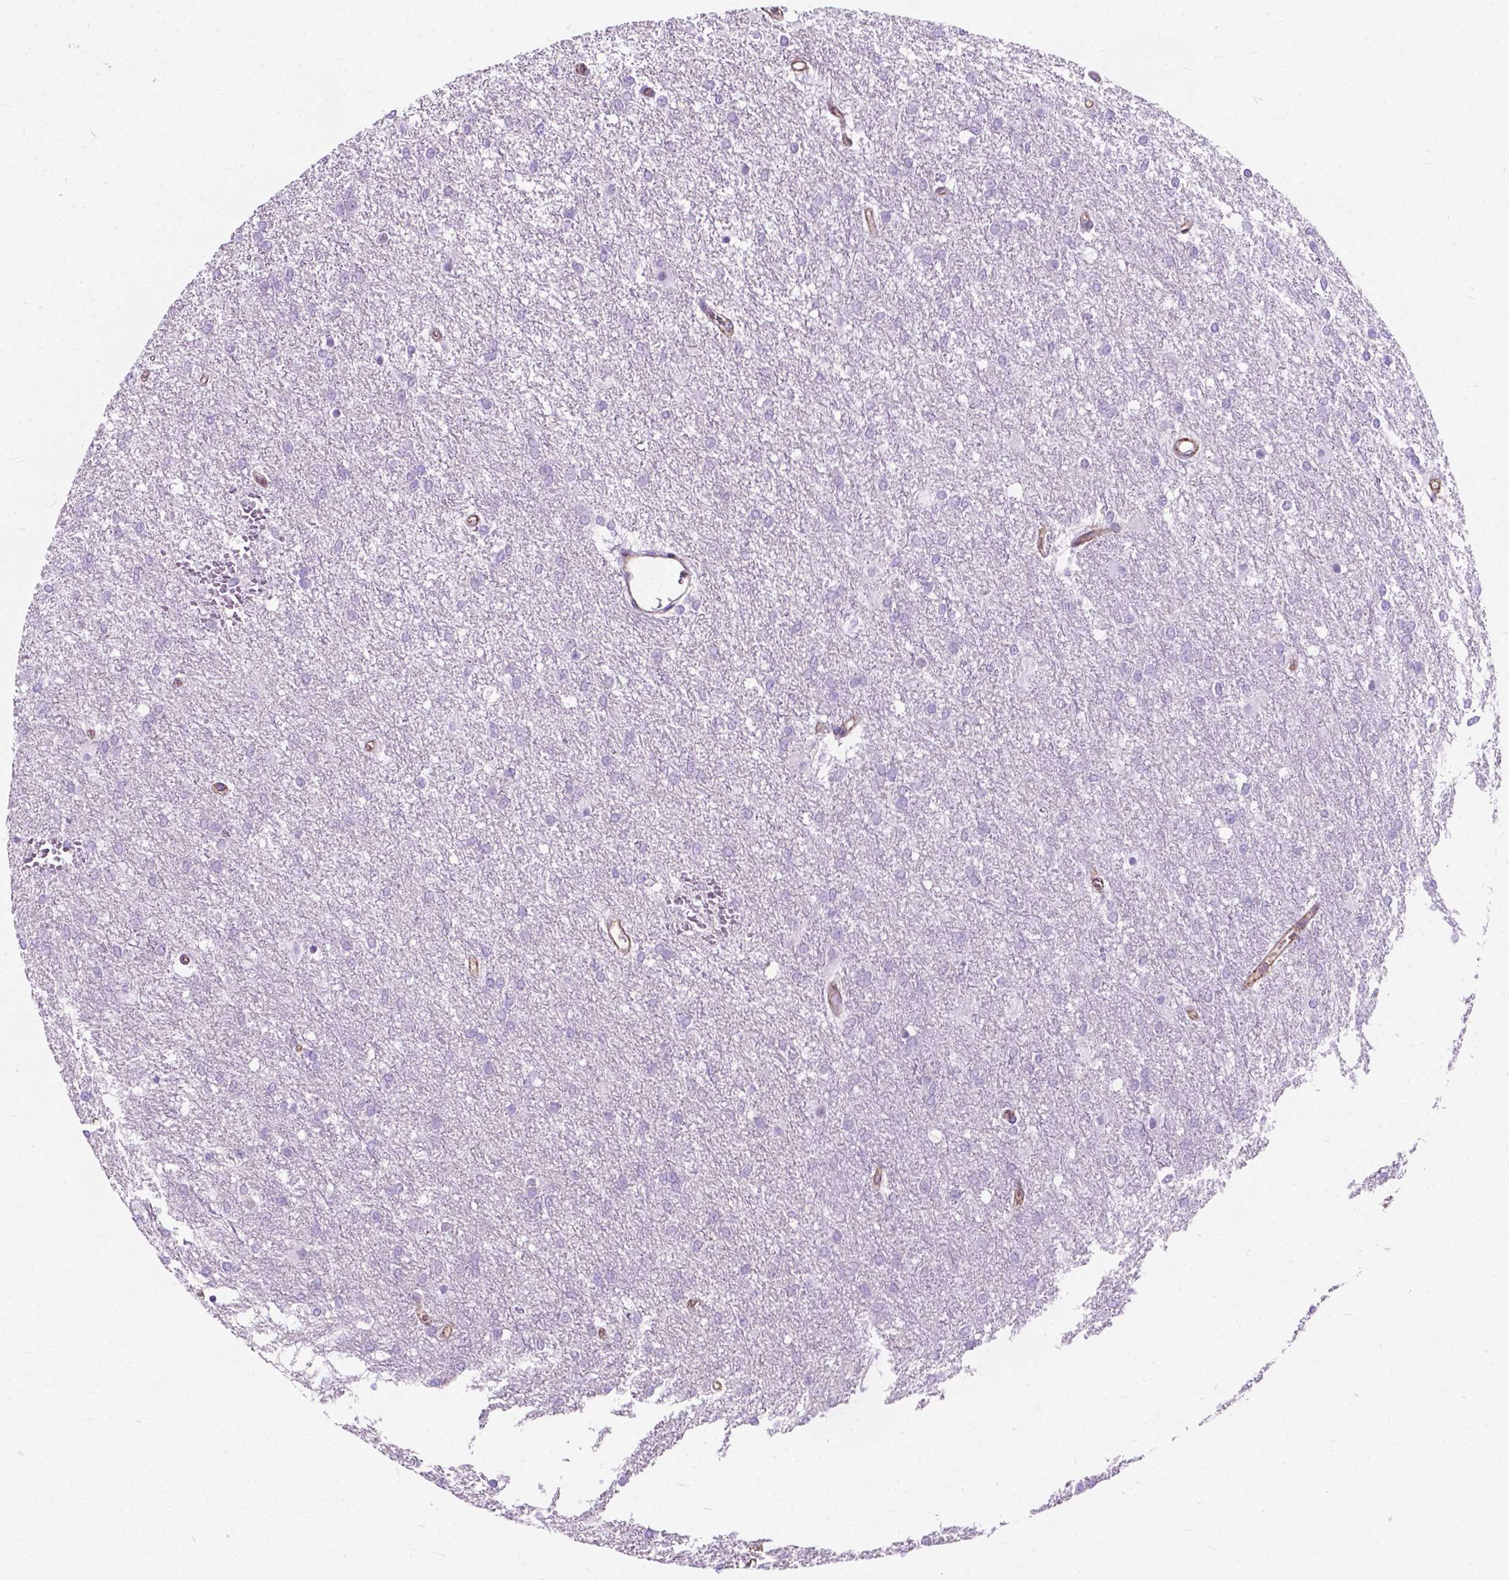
{"staining": {"intensity": "negative", "quantity": "none", "location": "none"}, "tissue": "glioma", "cell_type": "Tumor cells", "image_type": "cancer", "snomed": [{"axis": "morphology", "description": "Glioma, malignant, High grade"}, {"axis": "topography", "description": "Brain"}], "caption": "This histopathology image is of malignant glioma (high-grade) stained with immunohistochemistry (IHC) to label a protein in brown with the nuclei are counter-stained blue. There is no staining in tumor cells.", "gene": "KIAA0040", "patient": {"sex": "female", "age": 61}}